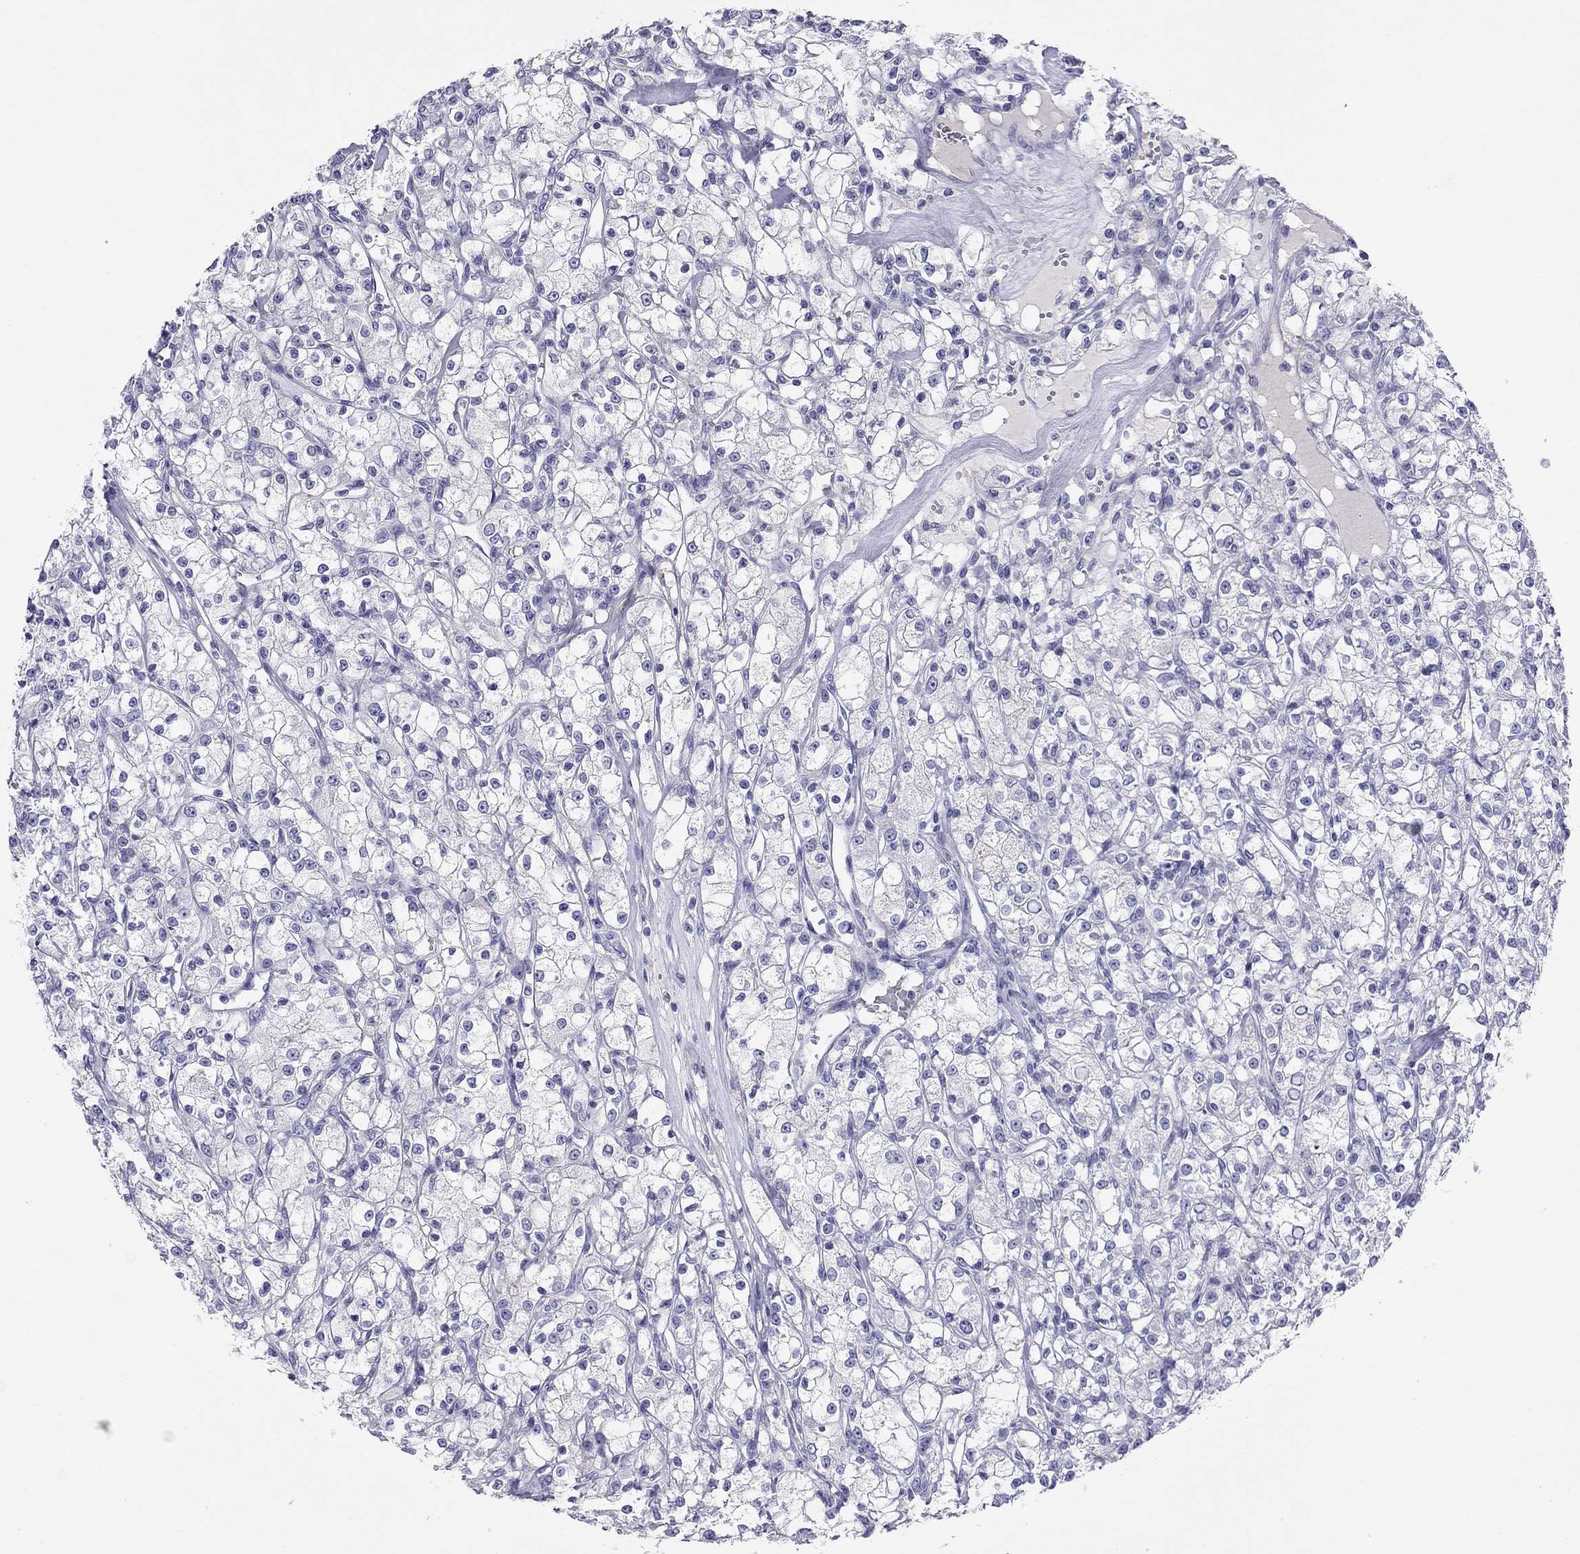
{"staining": {"intensity": "negative", "quantity": "none", "location": "none"}, "tissue": "renal cancer", "cell_type": "Tumor cells", "image_type": "cancer", "snomed": [{"axis": "morphology", "description": "Adenocarcinoma, NOS"}, {"axis": "topography", "description": "Kidney"}], "caption": "Micrograph shows no protein staining in tumor cells of renal adenocarcinoma tissue.", "gene": "CAPNS2", "patient": {"sex": "female", "age": 59}}